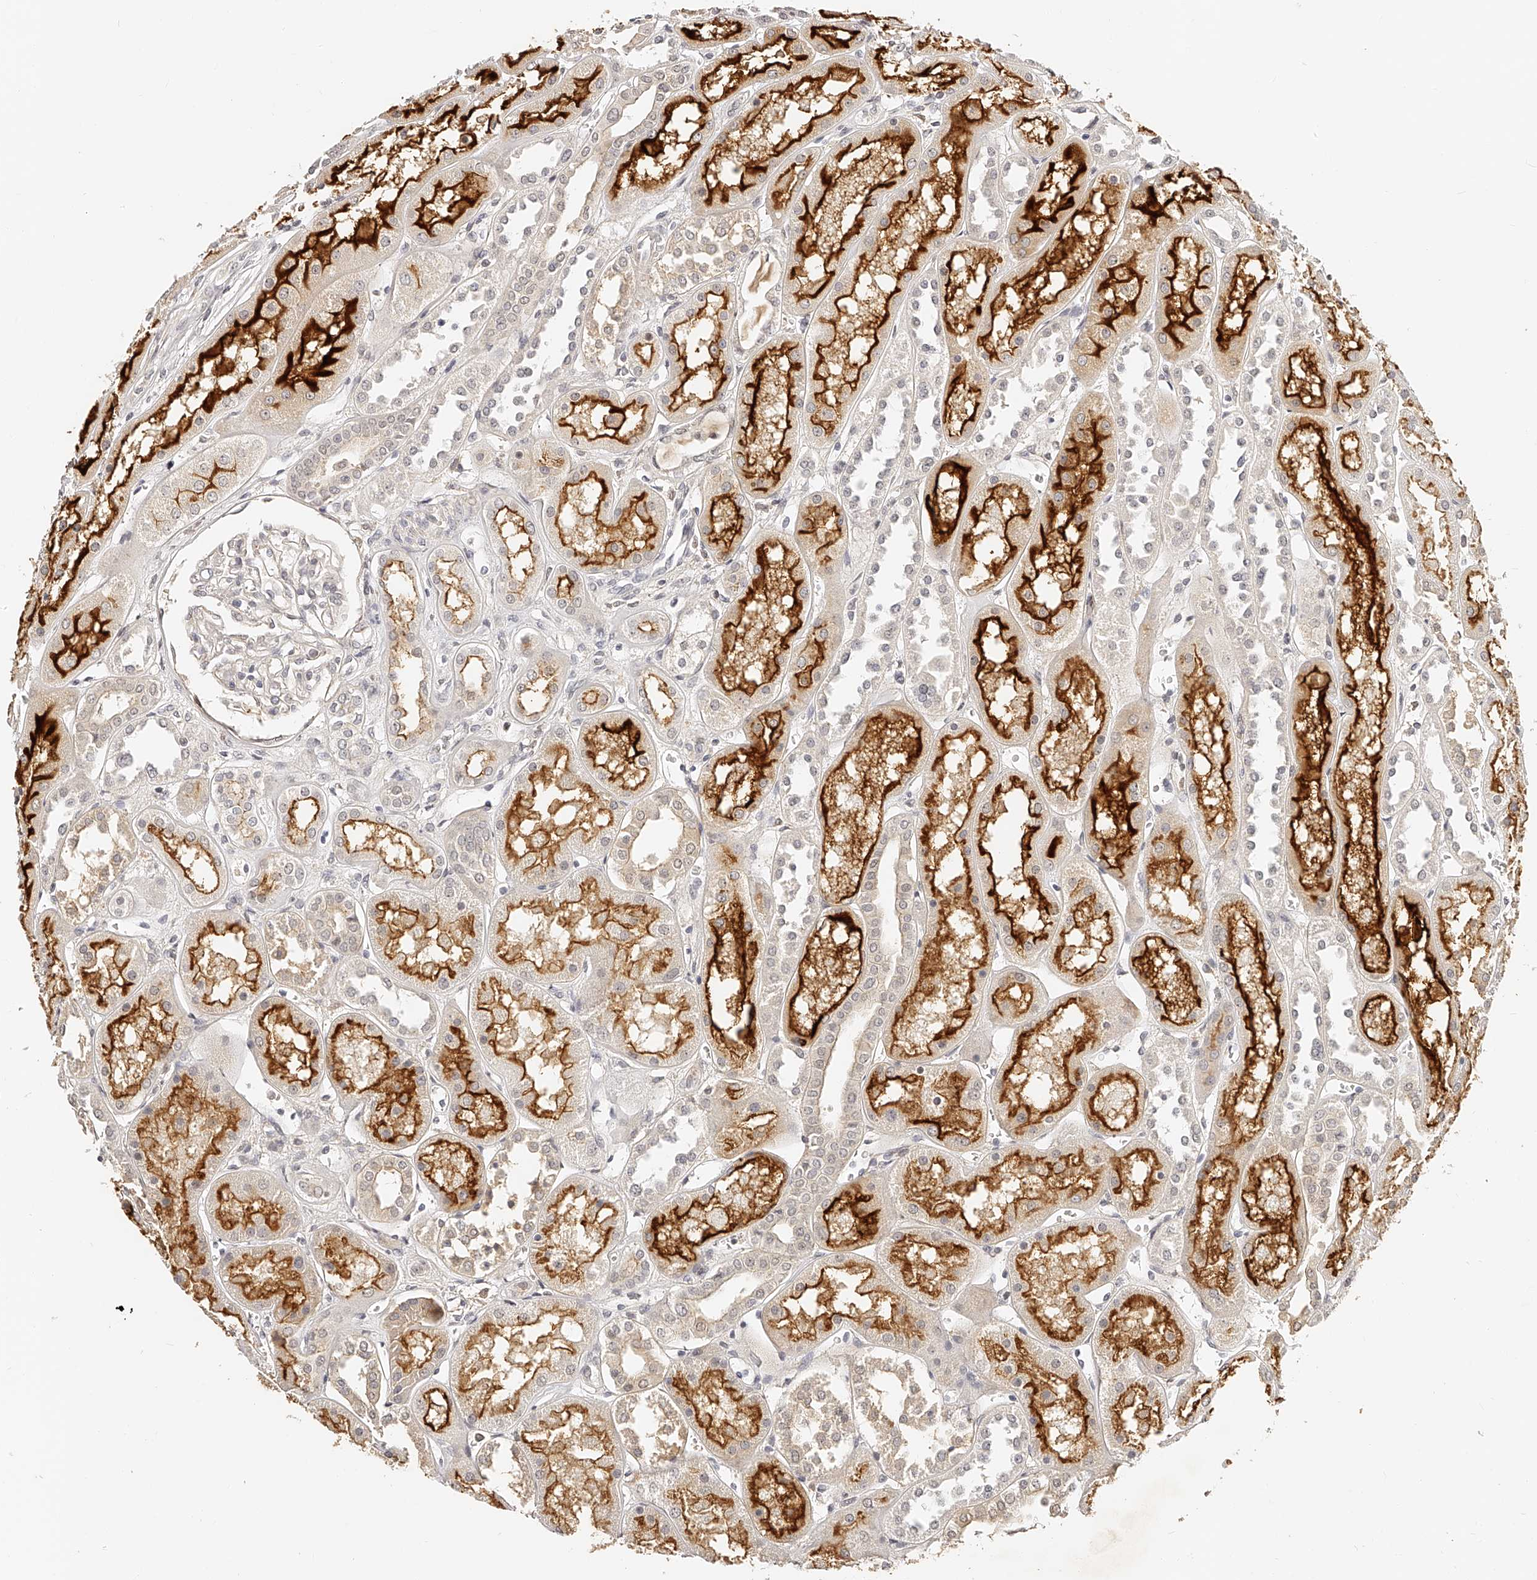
{"staining": {"intensity": "negative", "quantity": "none", "location": "none"}, "tissue": "kidney", "cell_type": "Cells in glomeruli", "image_type": "normal", "snomed": [{"axis": "morphology", "description": "Normal tissue, NOS"}, {"axis": "topography", "description": "Kidney"}], "caption": "DAB immunohistochemical staining of normal human kidney exhibits no significant staining in cells in glomeruli.", "gene": "ZNF789", "patient": {"sex": "male", "age": 70}}